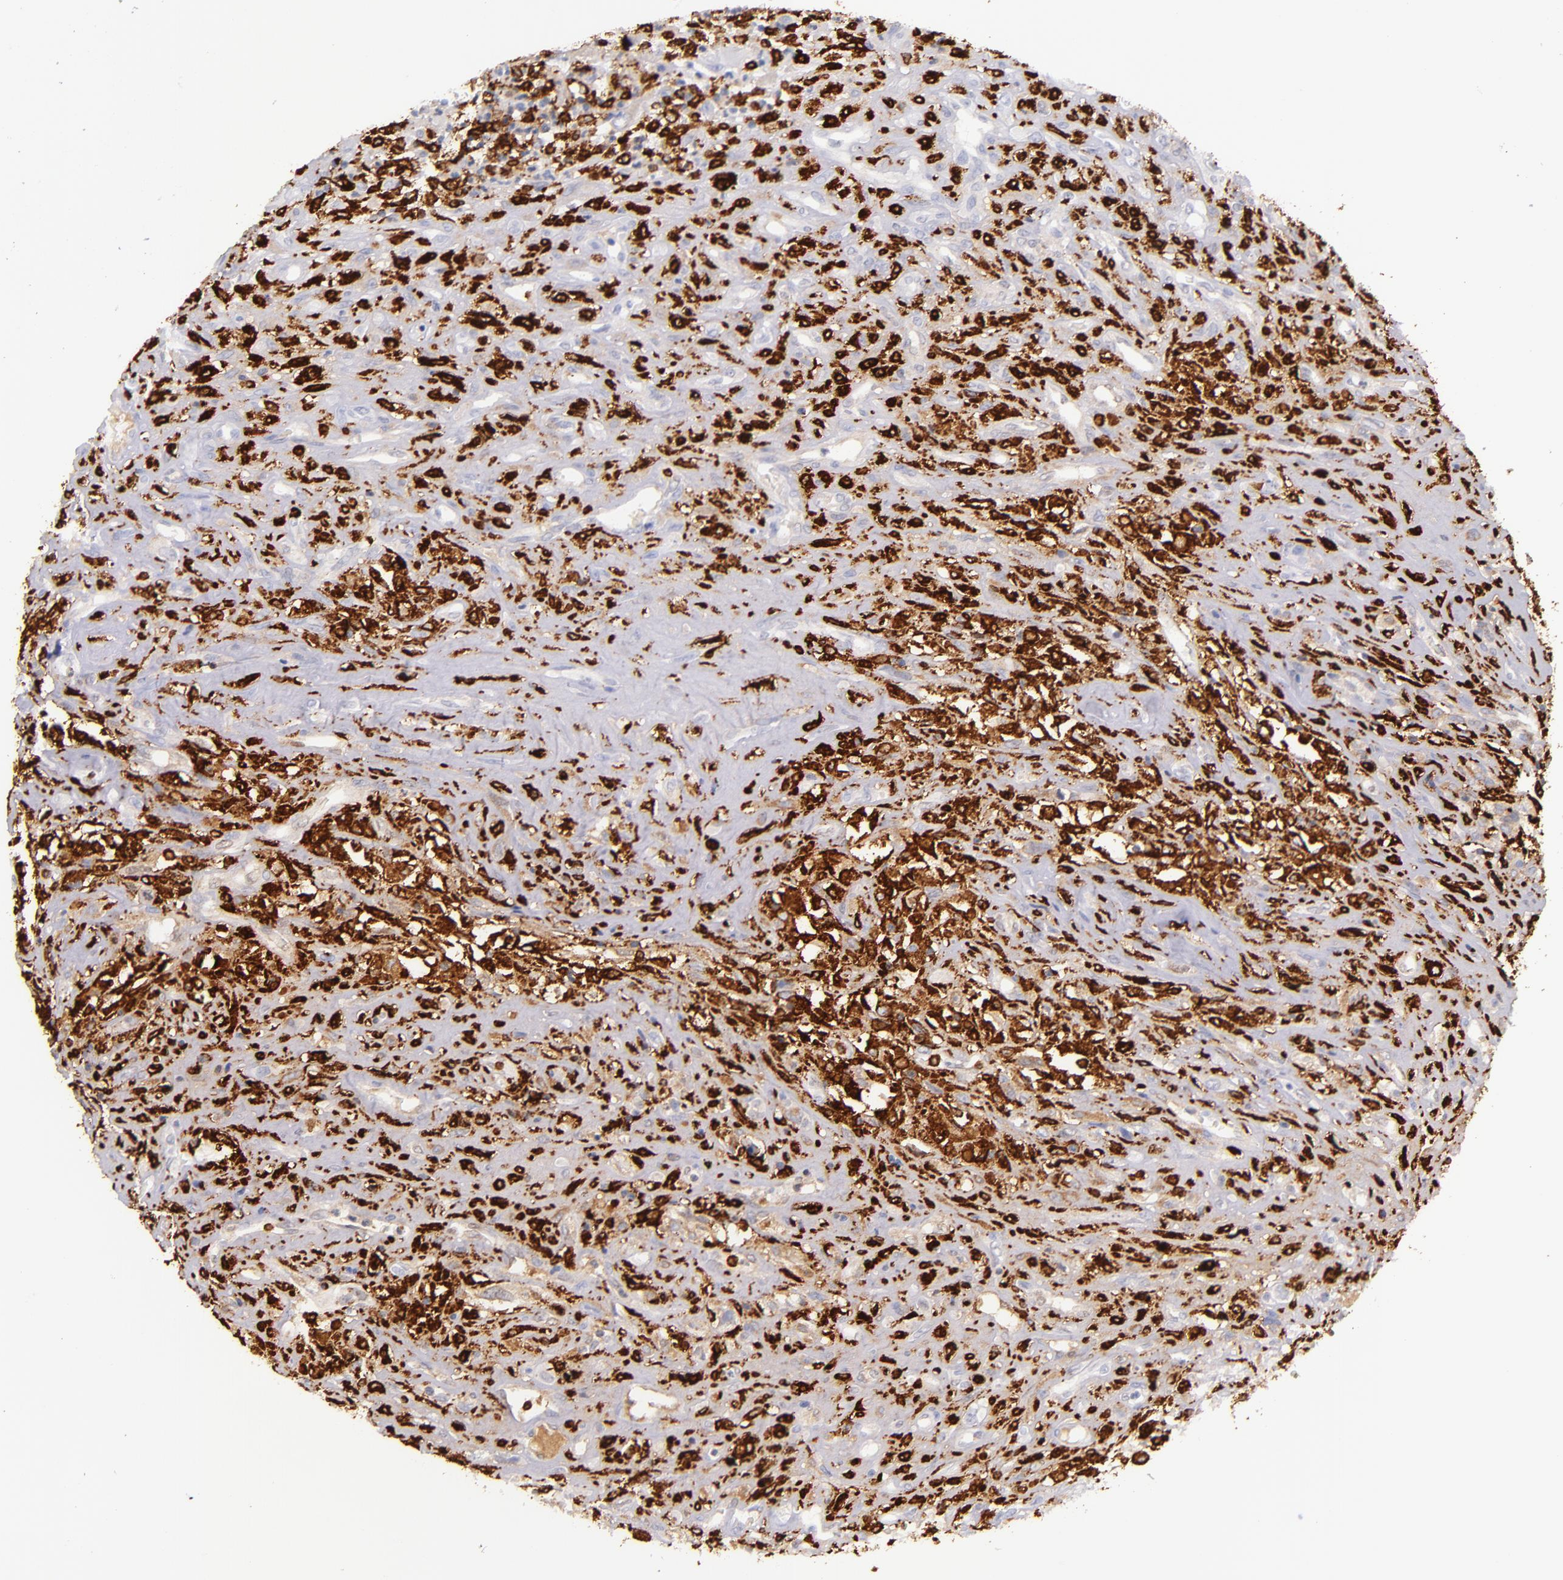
{"staining": {"intensity": "moderate", "quantity": ">75%", "location": "cytoplasmic/membranous"}, "tissue": "glioma", "cell_type": "Tumor cells", "image_type": "cancer", "snomed": [{"axis": "morphology", "description": "Glioma, malignant, High grade"}, {"axis": "topography", "description": "Brain"}], "caption": "High-grade glioma (malignant) stained for a protein displays moderate cytoplasmic/membranous positivity in tumor cells.", "gene": "CD163", "patient": {"sex": "male", "age": 66}}